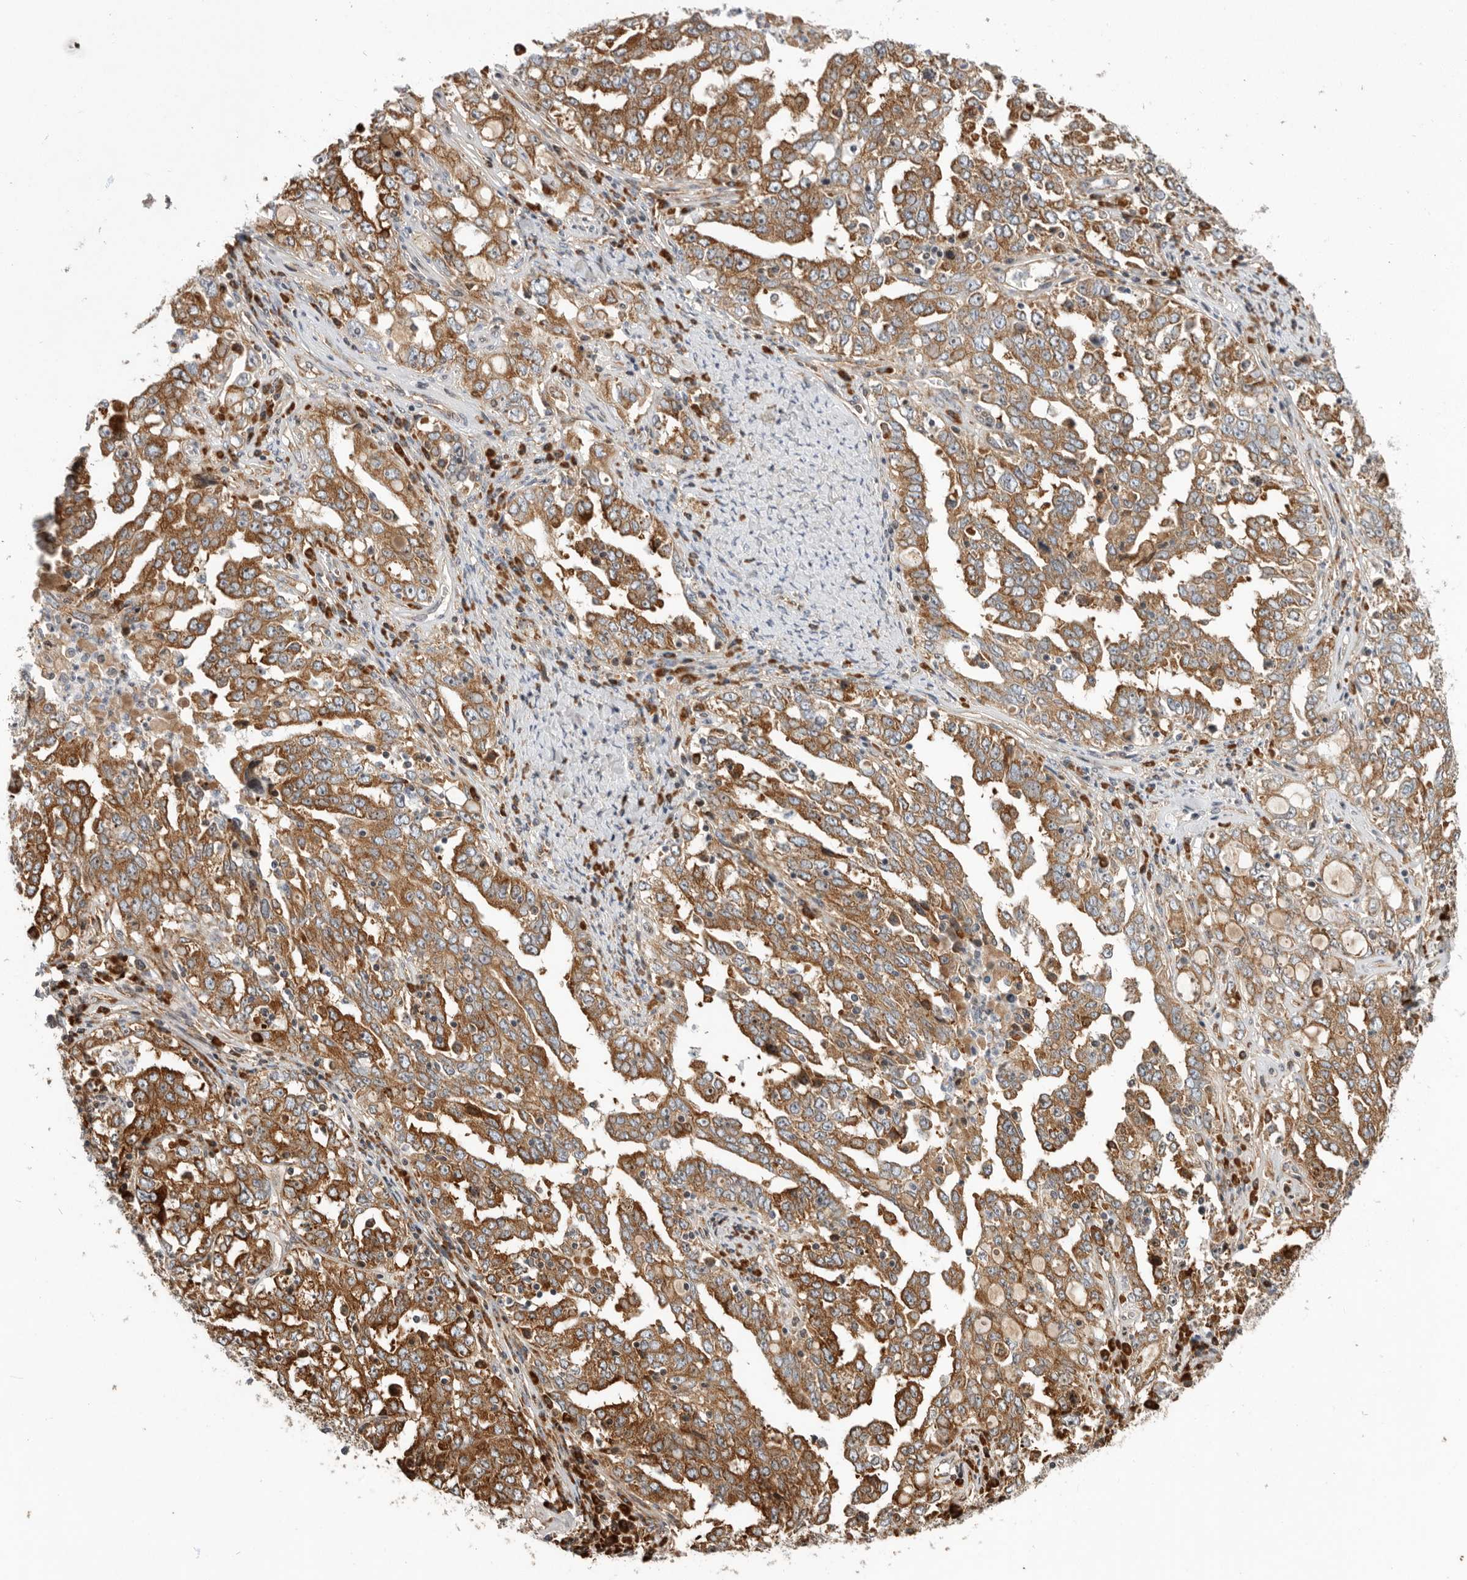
{"staining": {"intensity": "moderate", "quantity": ">75%", "location": "cytoplasmic/membranous"}, "tissue": "ovarian cancer", "cell_type": "Tumor cells", "image_type": "cancer", "snomed": [{"axis": "morphology", "description": "Carcinoma, endometroid"}, {"axis": "topography", "description": "Ovary"}], "caption": "An immunohistochemistry (IHC) photomicrograph of tumor tissue is shown. Protein staining in brown shows moderate cytoplasmic/membranous positivity in endometroid carcinoma (ovarian) within tumor cells.", "gene": "FZD3", "patient": {"sex": "female", "age": 62}}